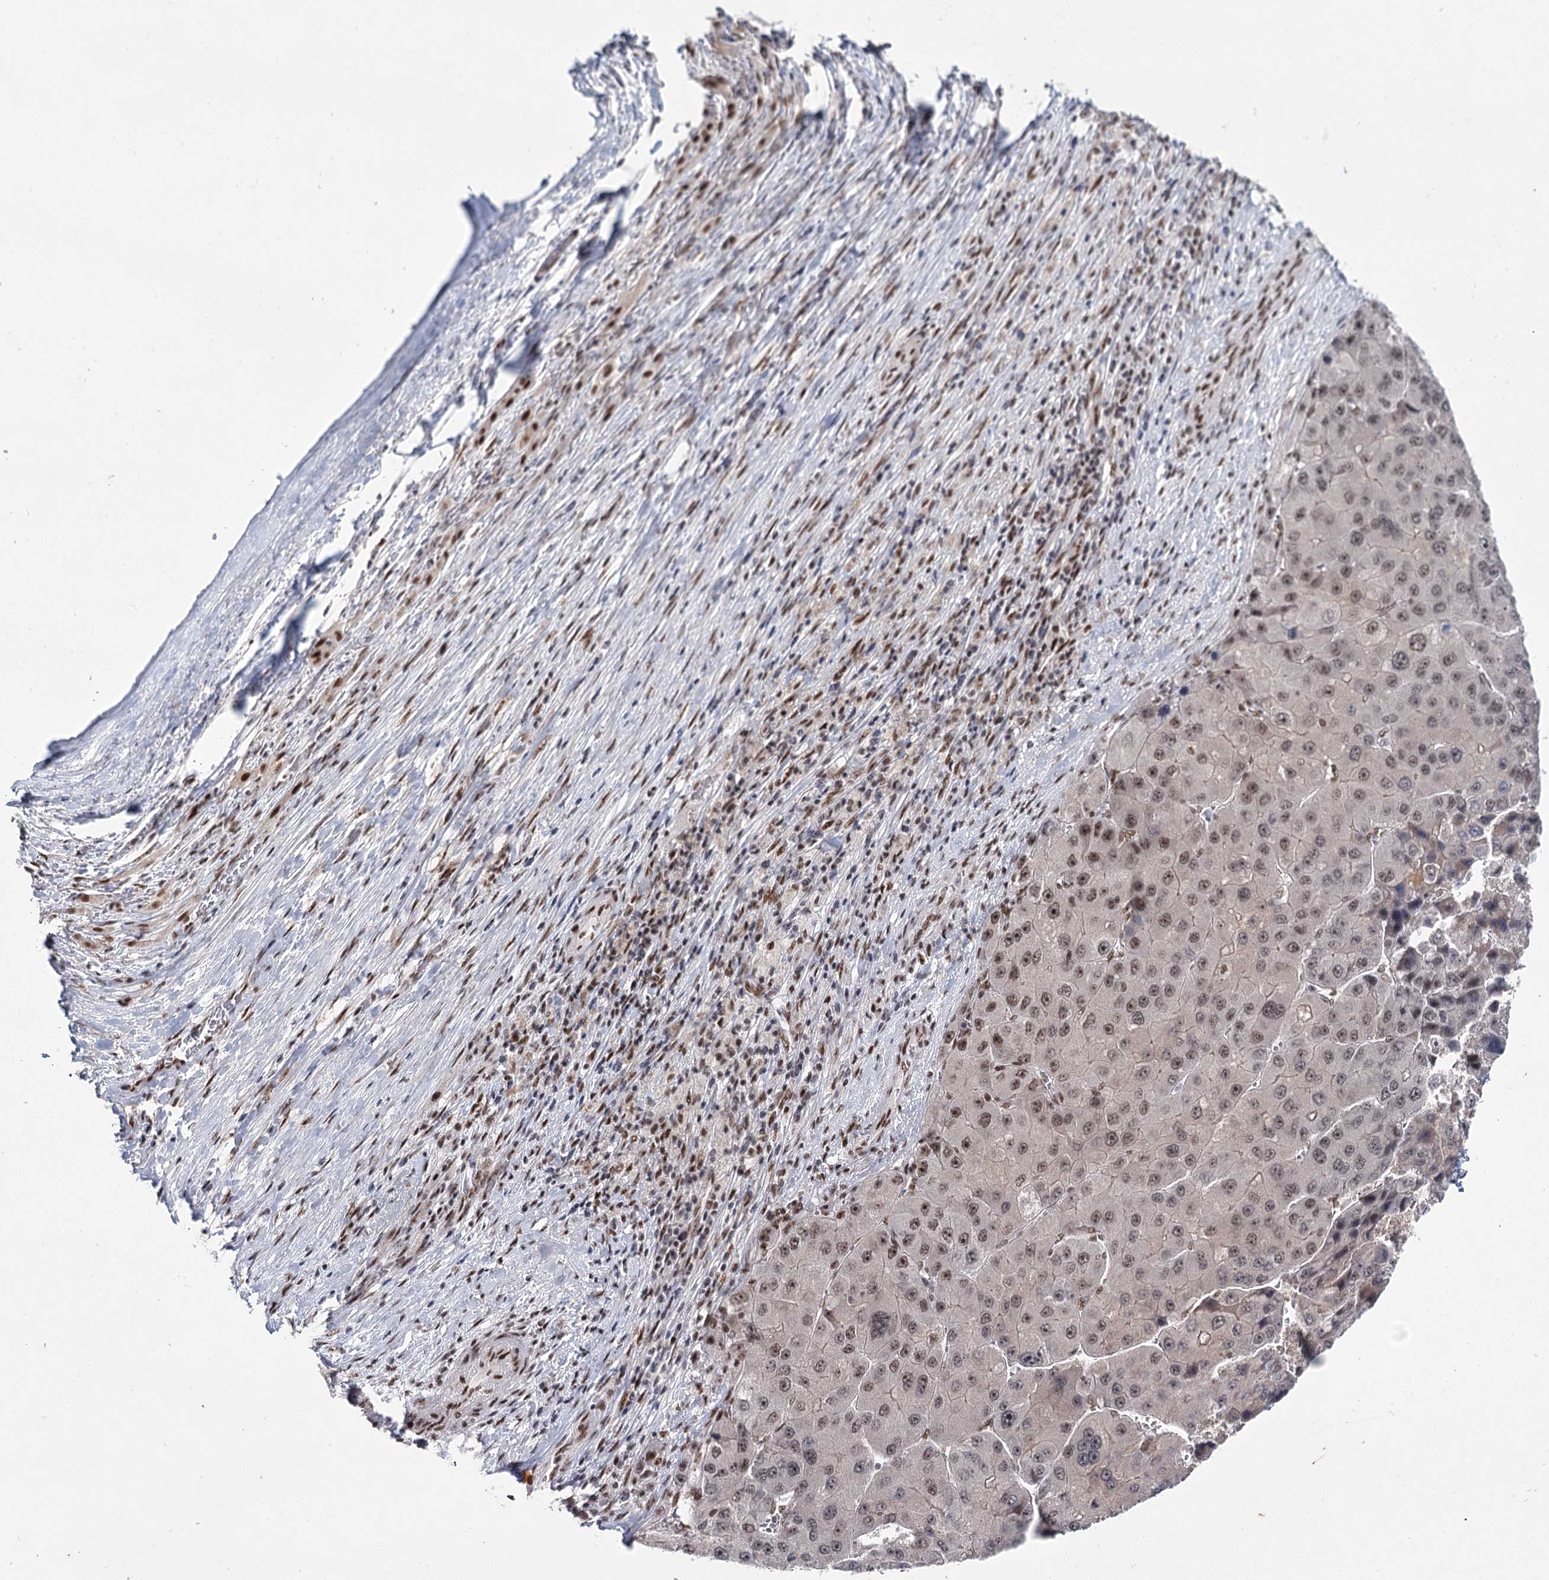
{"staining": {"intensity": "strong", "quantity": ">75%", "location": "nuclear"}, "tissue": "liver cancer", "cell_type": "Tumor cells", "image_type": "cancer", "snomed": [{"axis": "morphology", "description": "Carcinoma, Hepatocellular, NOS"}, {"axis": "topography", "description": "Liver"}], "caption": "Tumor cells show high levels of strong nuclear positivity in approximately >75% of cells in human liver cancer. The staining is performed using DAB brown chromogen to label protein expression. The nuclei are counter-stained blue using hematoxylin.", "gene": "SCAF8", "patient": {"sex": "female", "age": 73}}